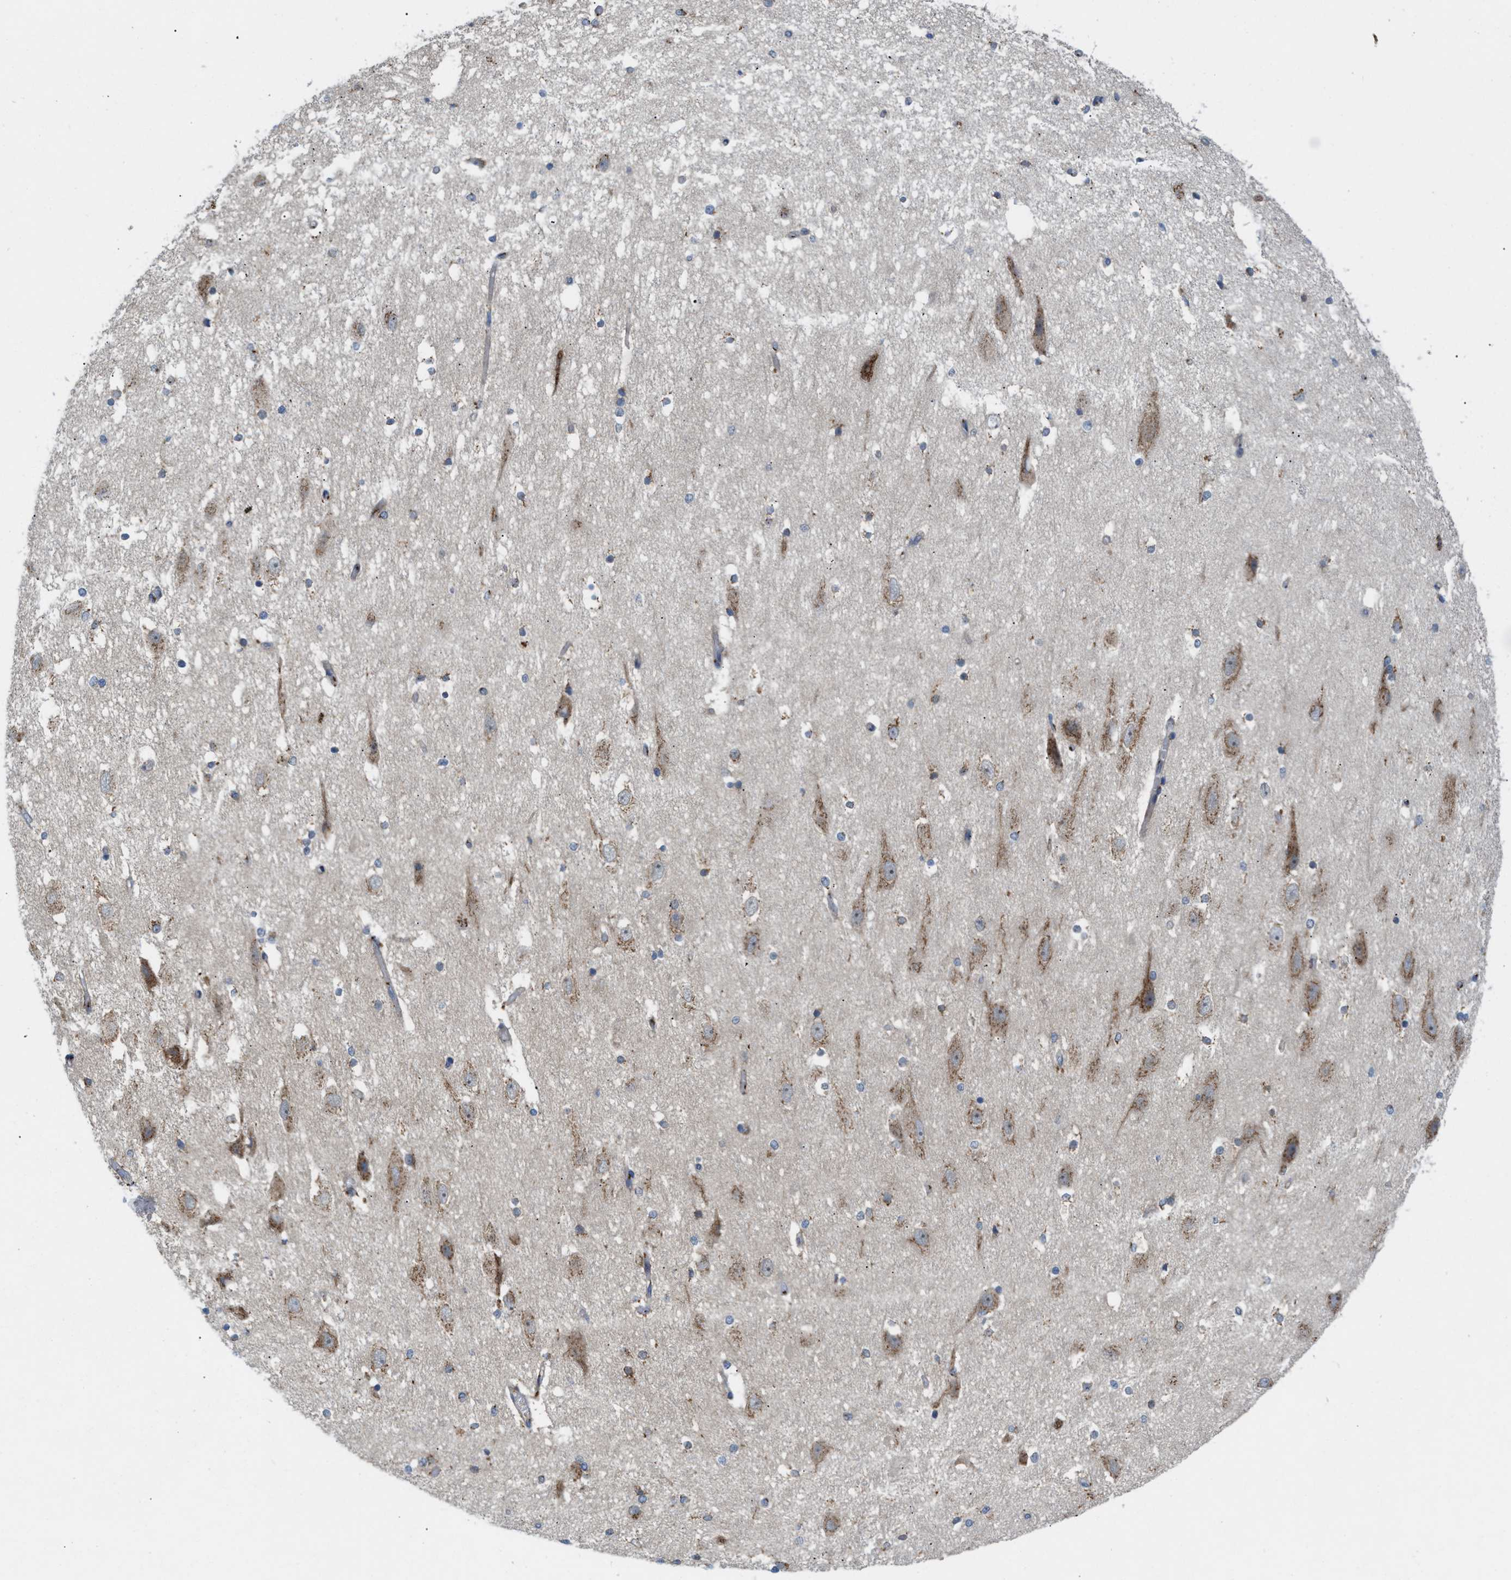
{"staining": {"intensity": "moderate", "quantity": "<25%", "location": "cytoplasmic/membranous"}, "tissue": "hippocampus", "cell_type": "Glial cells", "image_type": "normal", "snomed": [{"axis": "morphology", "description": "Normal tissue, NOS"}, {"axis": "topography", "description": "Hippocampus"}], "caption": "Immunohistochemical staining of normal hippocampus reveals moderate cytoplasmic/membranous protein staining in approximately <25% of glial cells. (Stains: DAB (3,3'-diaminobenzidine) in brown, nuclei in blue, Microscopy: brightfield microscopy at high magnification).", "gene": "SLC38A10", "patient": {"sex": "female", "age": 19}}